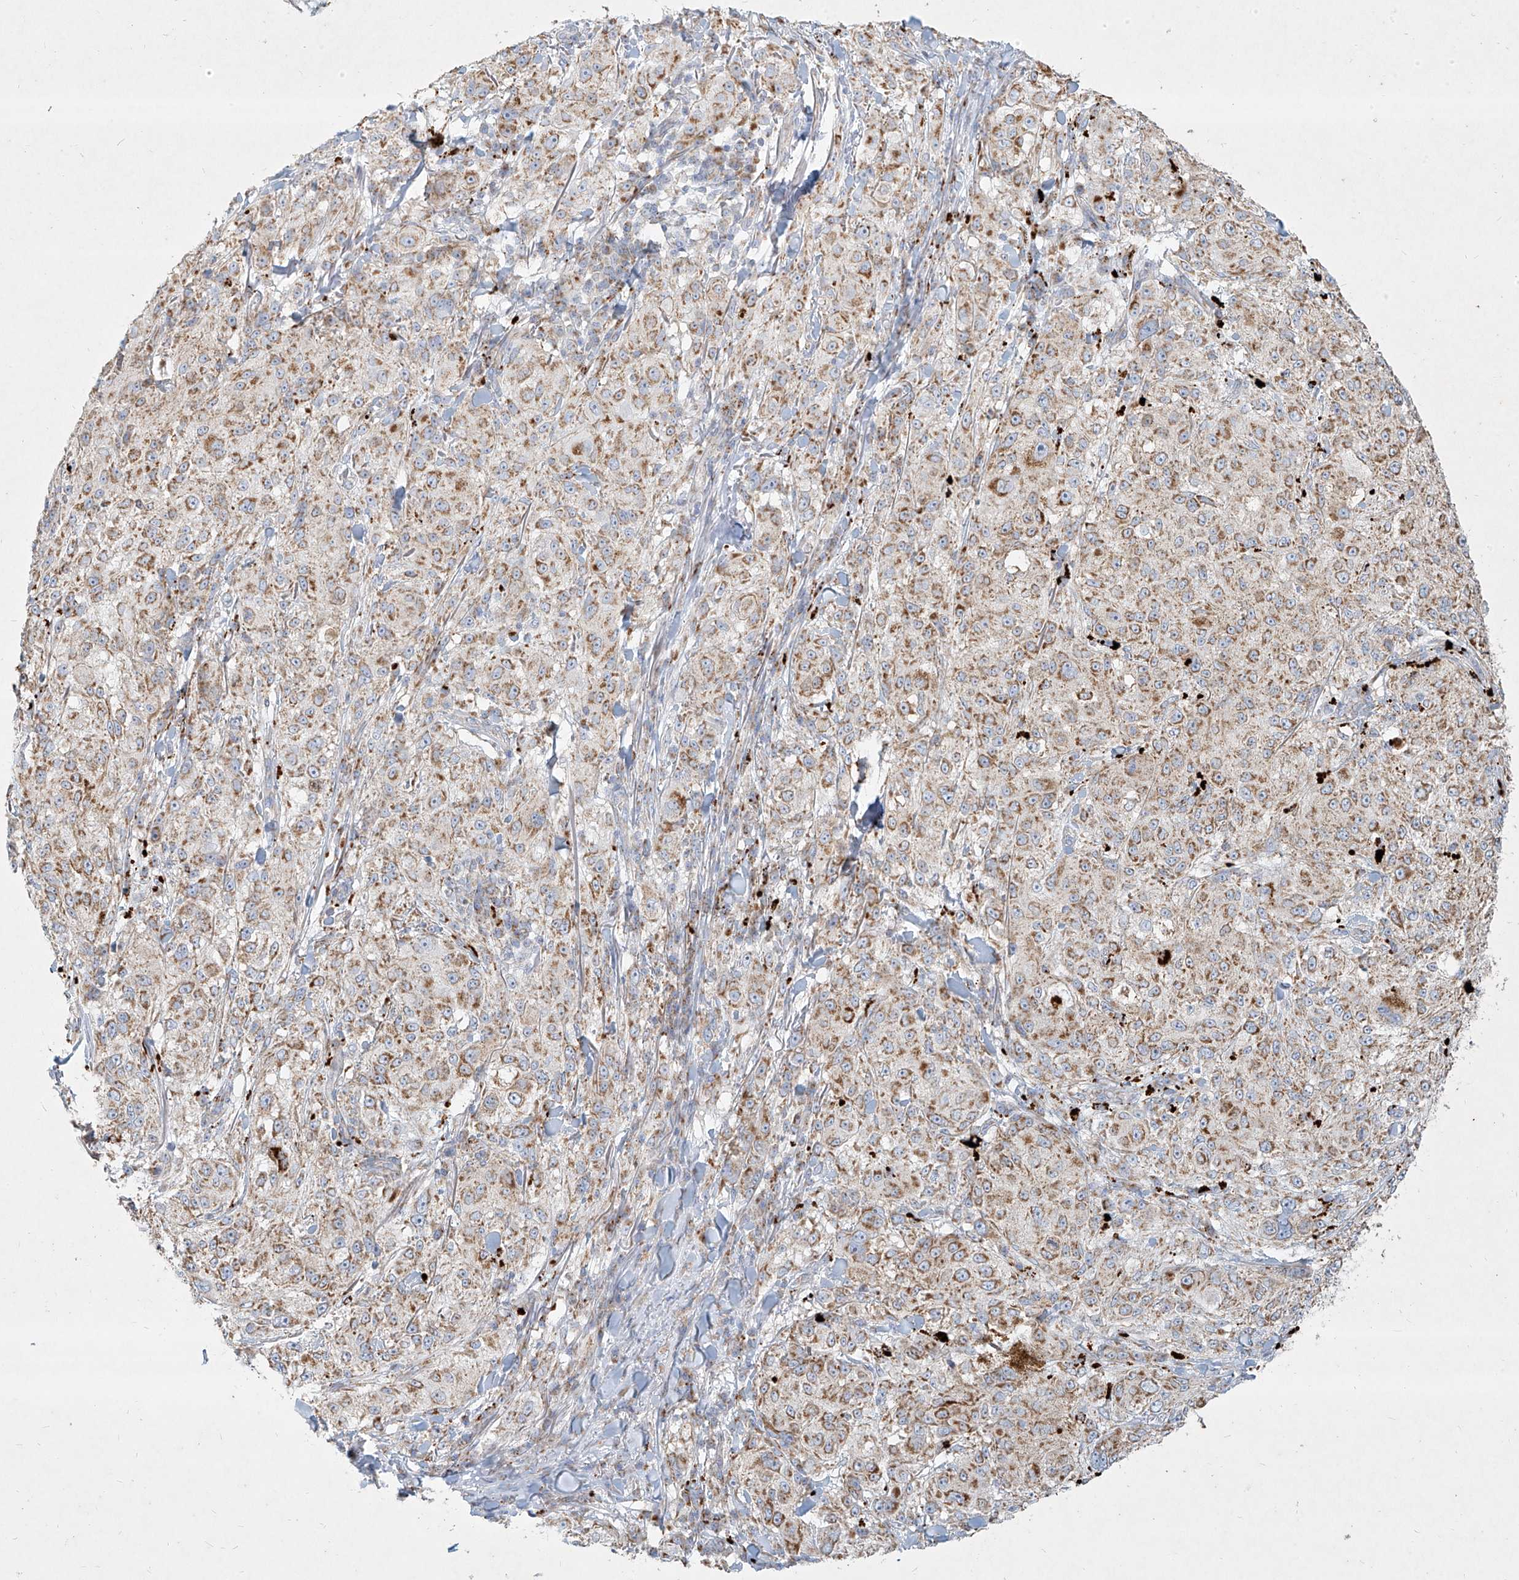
{"staining": {"intensity": "moderate", "quantity": "25%-75%", "location": "cytoplasmic/membranous"}, "tissue": "melanoma", "cell_type": "Tumor cells", "image_type": "cancer", "snomed": [{"axis": "morphology", "description": "Necrosis, NOS"}, {"axis": "morphology", "description": "Malignant melanoma, NOS"}, {"axis": "topography", "description": "Skin"}], "caption": "Human melanoma stained with a brown dye exhibits moderate cytoplasmic/membranous positive staining in about 25%-75% of tumor cells.", "gene": "MTX2", "patient": {"sex": "female", "age": 87}}